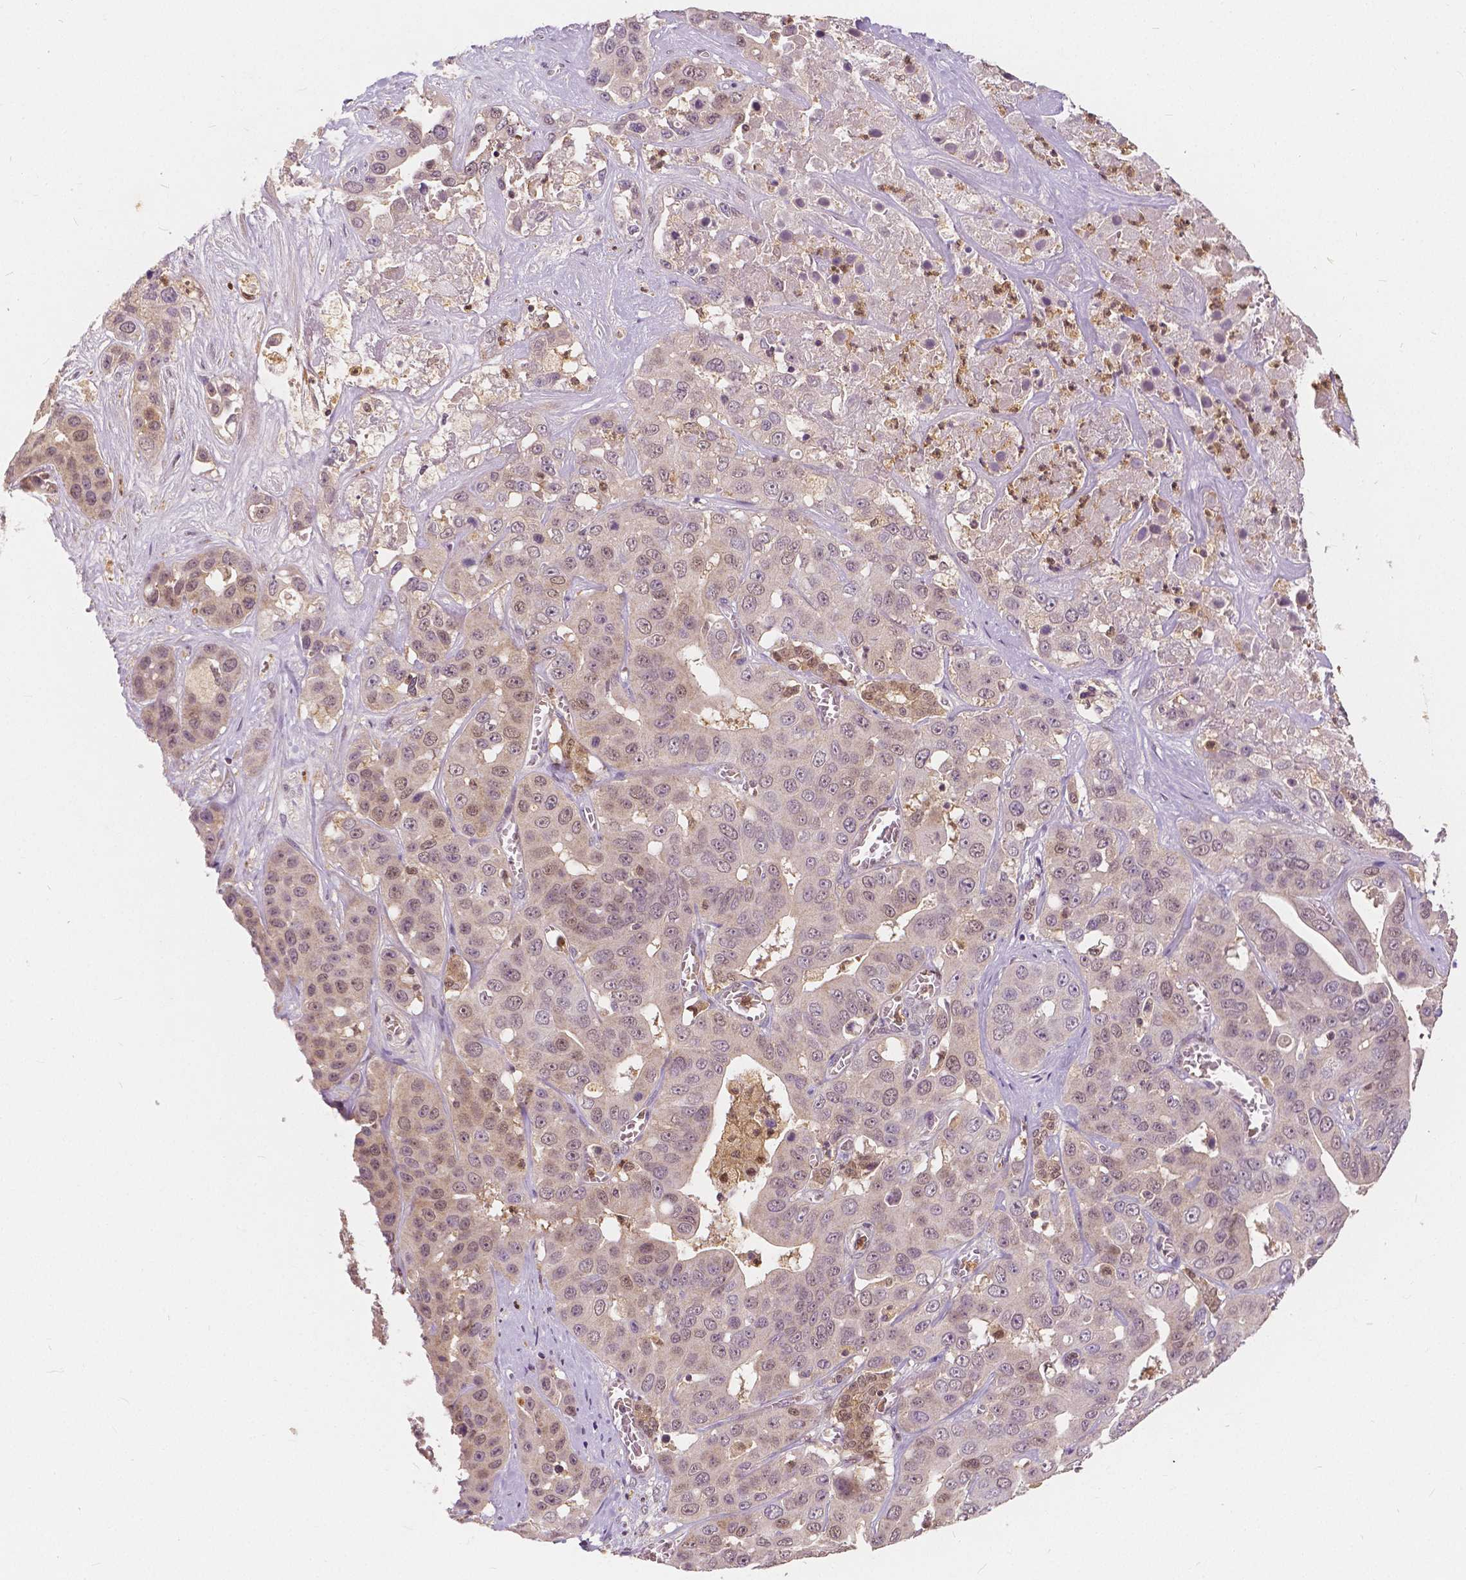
{"staining": {"intensity": "weak", "quantity": ">75%", "location": "nuclear"}, "tissue": "liver cancer", "cell_type": "Tumor cells", "image_type": "cancer", "snomed": [{"axis": "morphology", "description": "Cholangiocarcinoma"}, {"axis": "topography", "description": "Liver"}], "caption": "Brown immunohistochemical staining in cholangiocarcinoma (liver) demonstrates weak nuclear staining in approximately >75% of tumor cells.", "gene": "NAPRT", "patient": {"sex": "female", "age": 52}}